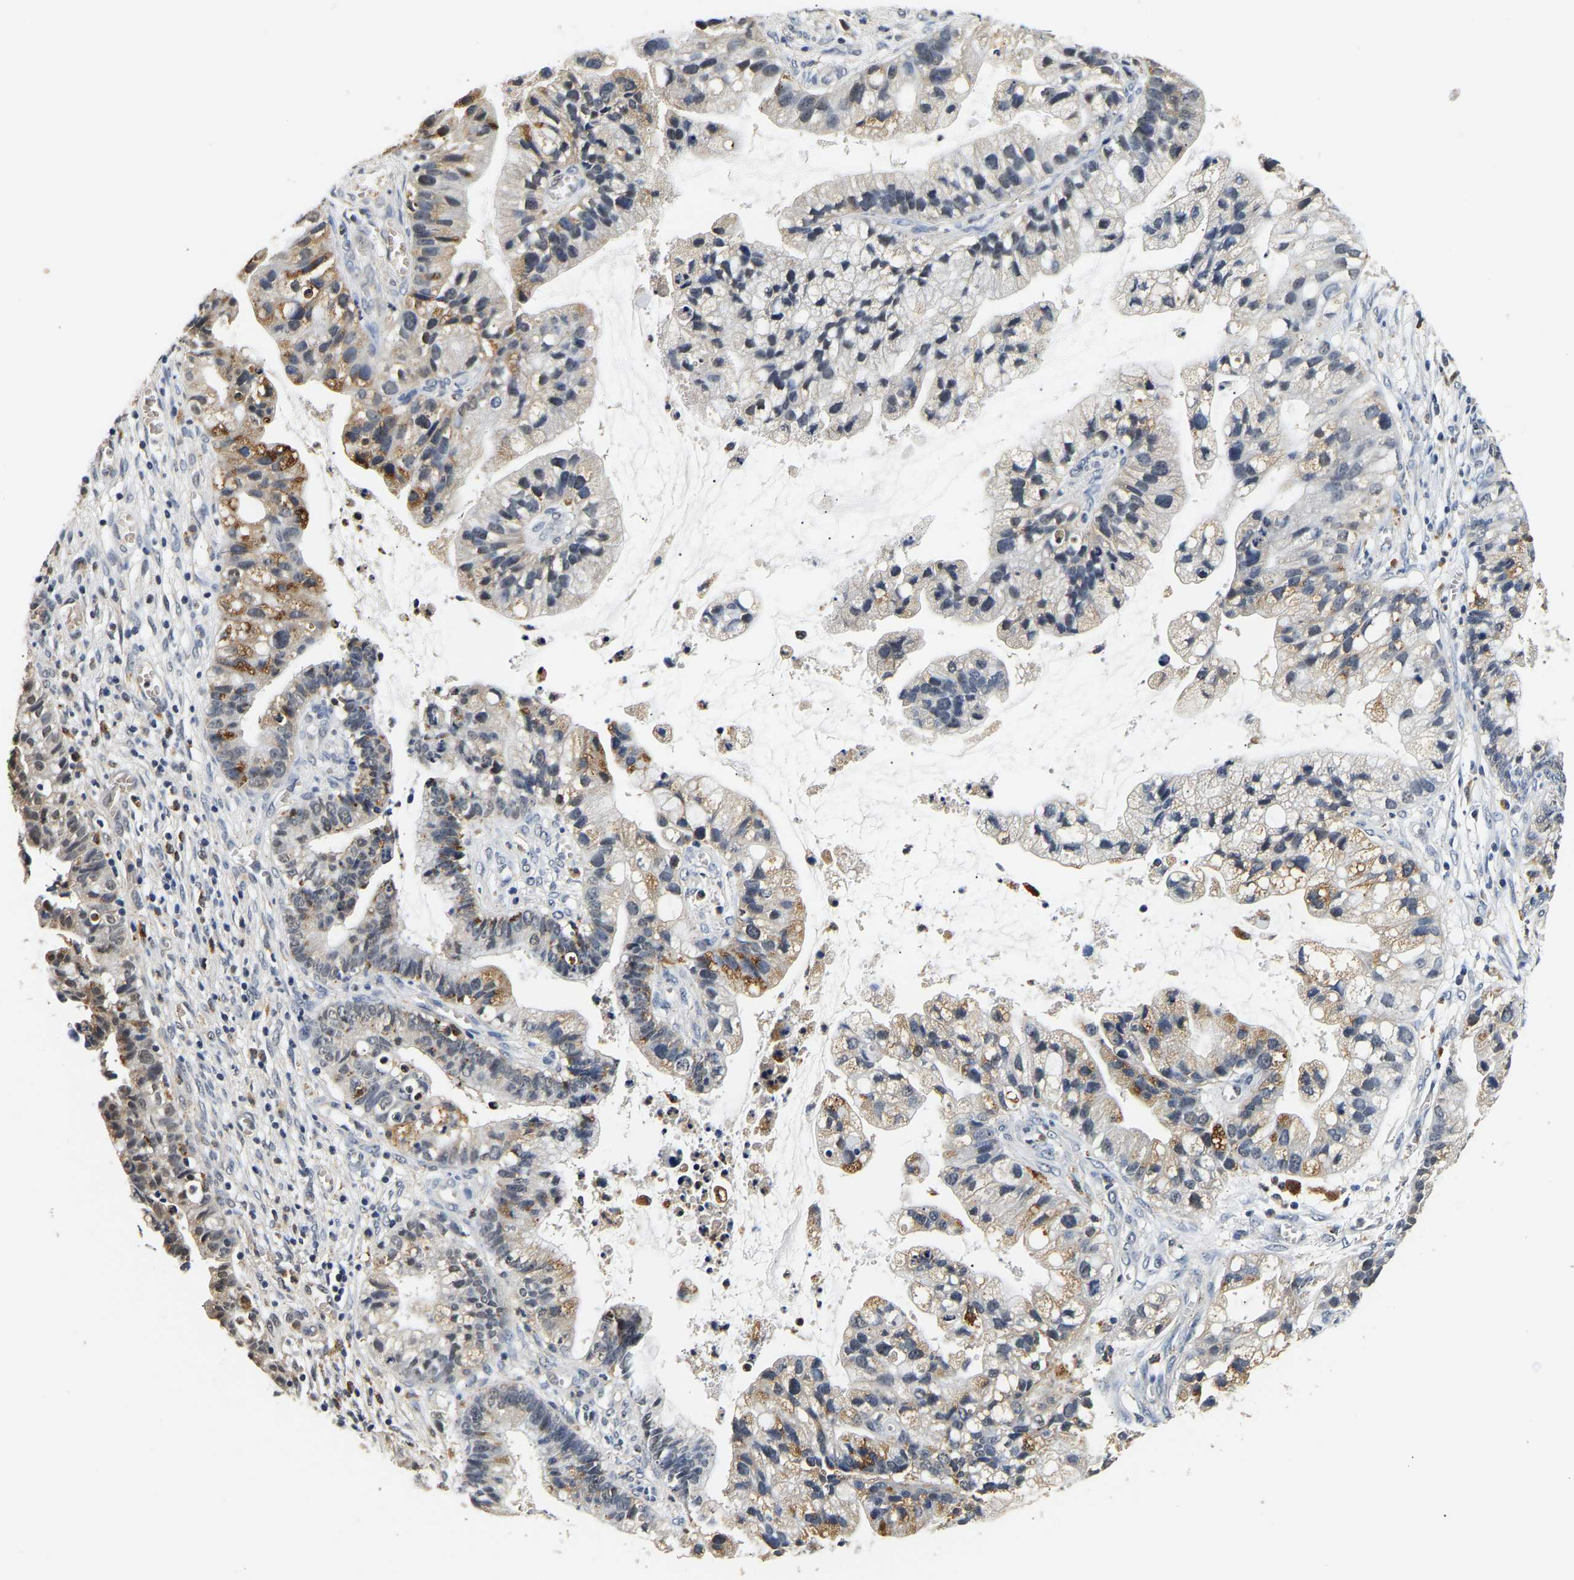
{"staining": {"intensity": "moderate", "quantity": "<25%", "location": "cytoplasmic/membranous"}, "tissue": "cervical cancer", "cell_type": "Tumor cells", "image_type": "cancer", "snomed": [{"axis": "morphology", "description": "Adenocarcinoma, NOS"}, {"axis": "topography", "description": "Cervix"}], "caption": "High-power microscopy captured an IHC micrograph of cervical cancer, revealing moderate cytoplasmic/membranous positivity in about <25% of tumor cells.", "gene": "SMU1", "patient": {"sex": "female", "age": 44}}